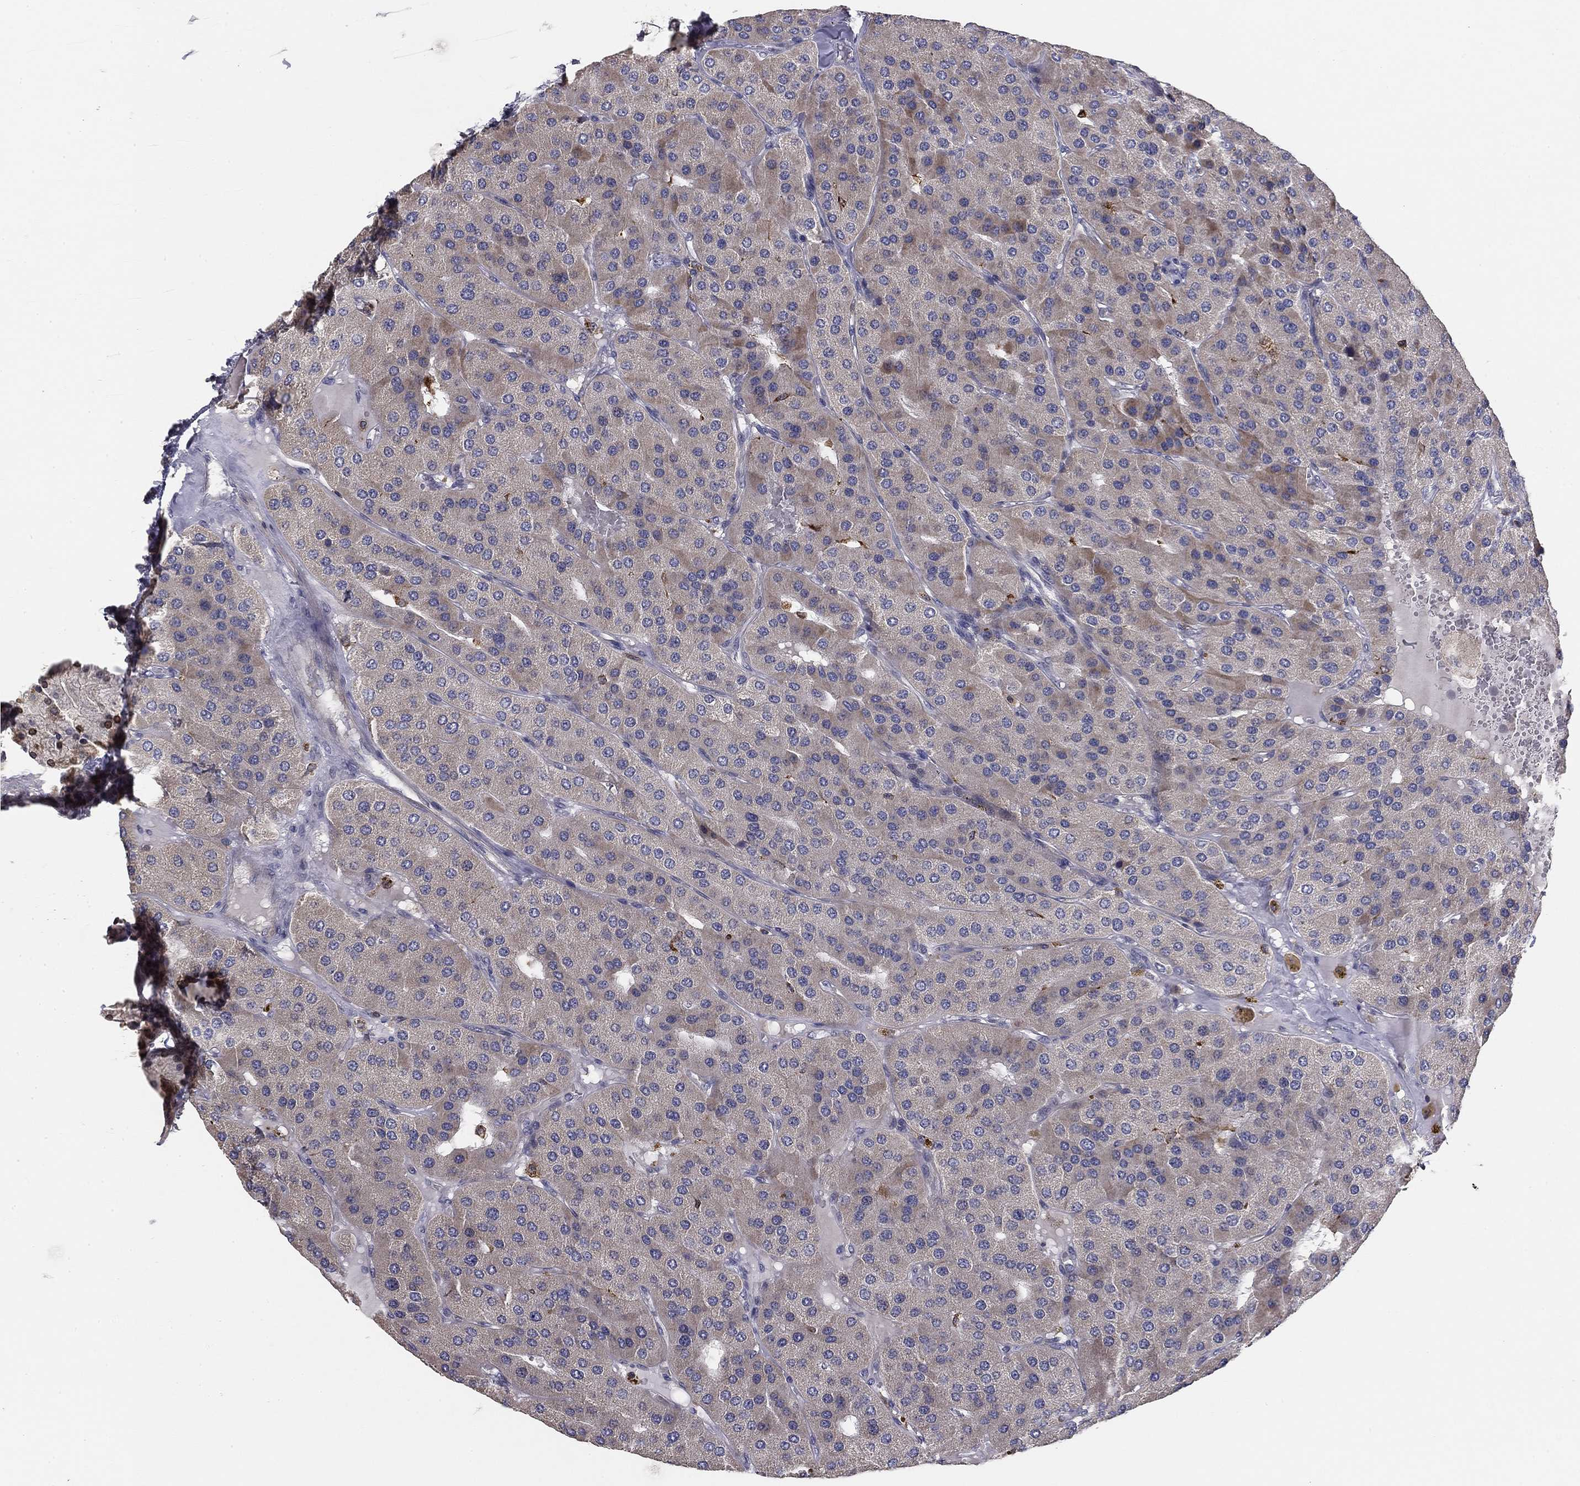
{"staining": {"intensity": "weak", "quantity": "<25%", "location": "cytoplasmic/membranous"}, "tissue": "parathyroid gland", "cell_type": "Glandular cells", "image_type": "normal", "snomed": [{"axis": "morphology", "description": "Normal tissue, NOS"}, {"axis": "morphology", "description": "Adenoma, NOS"}, {"axis": "topography", "description": "Parathyroid gland"}], "caption": "This is an IHC image of unremarkable human parathyroid gland. There is no positivity in glandular cells.", "gene": "PLCB2", "patient": {"sex": "female", "age": 86}}